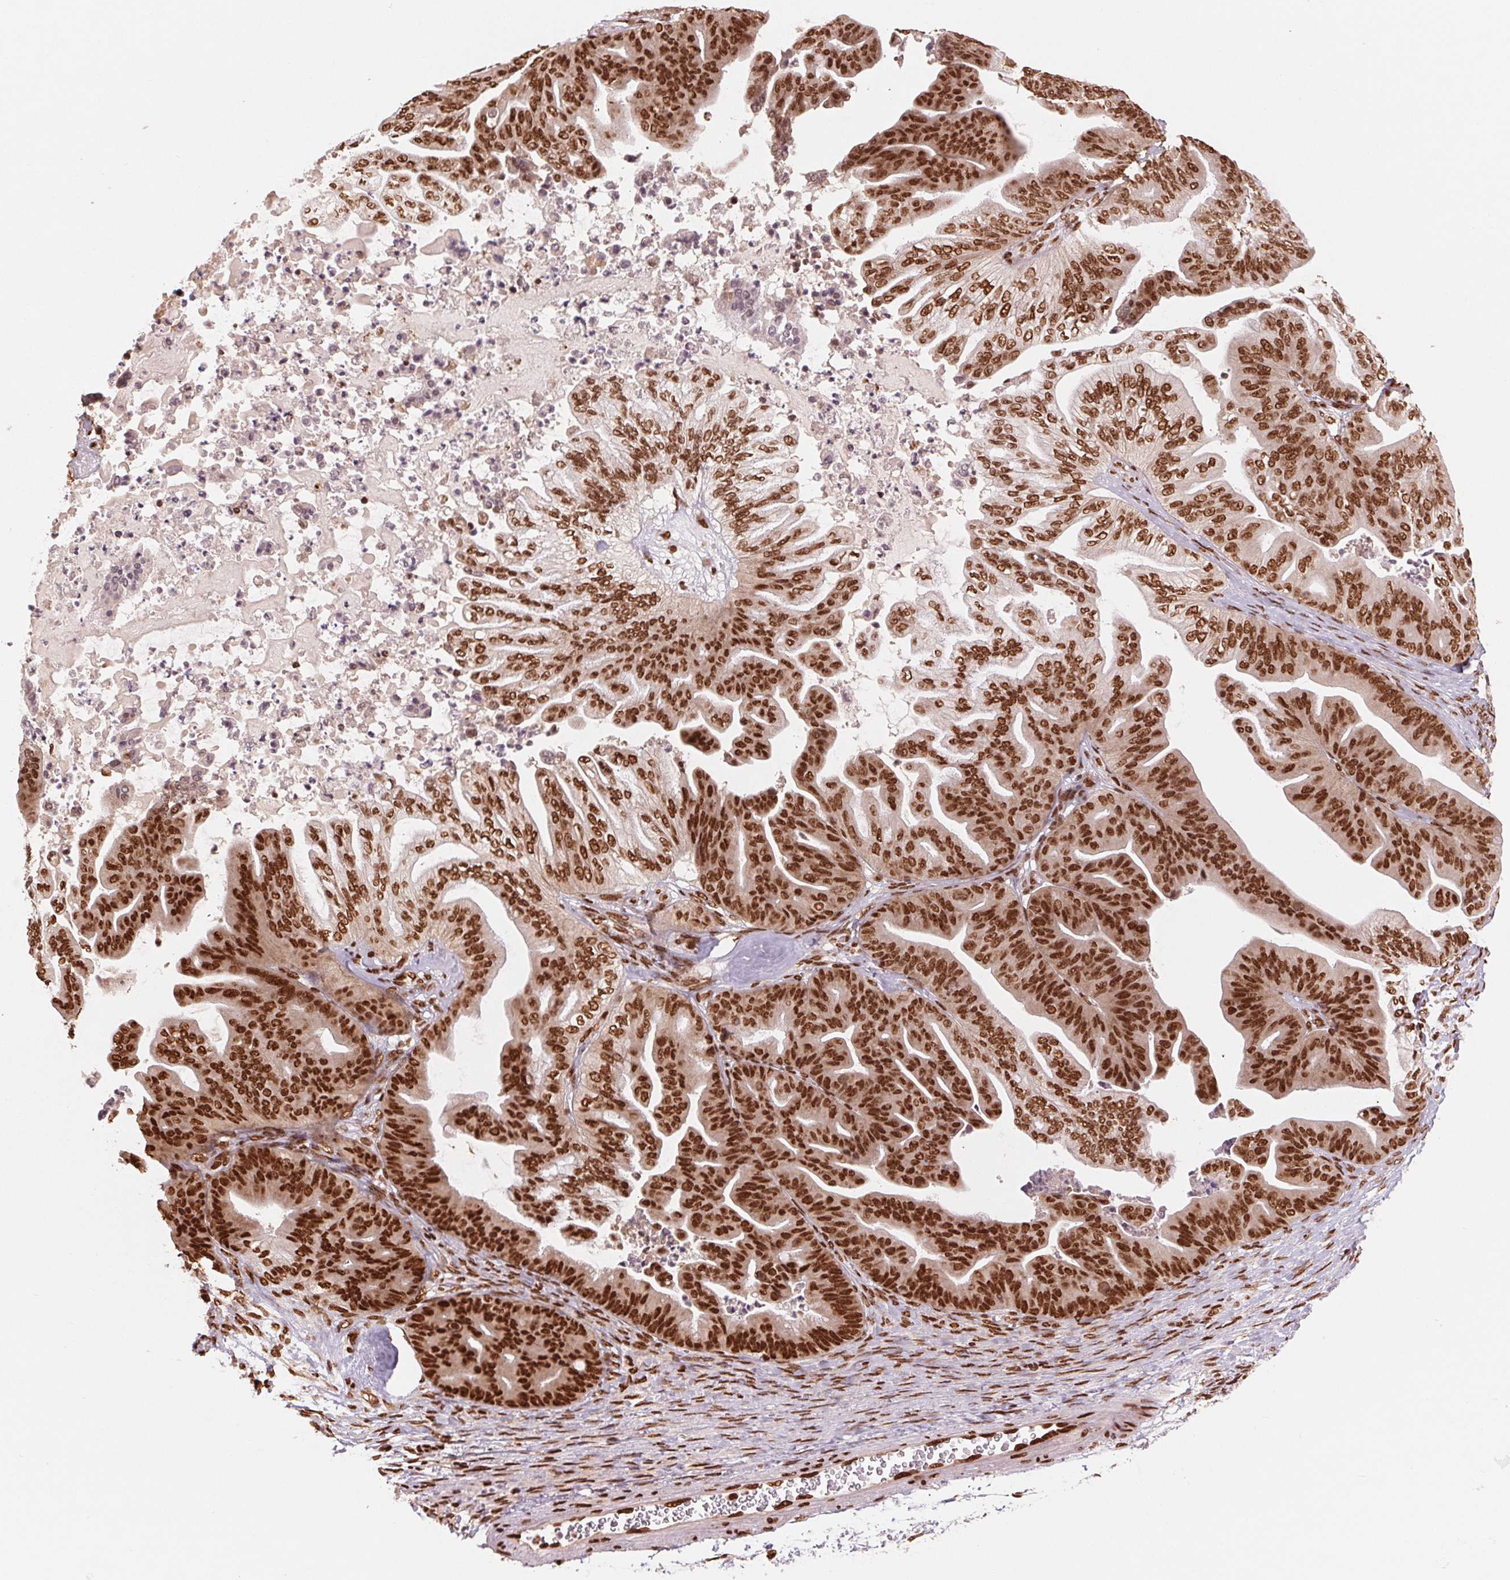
{"staining": {"intensity": "strong", "quantity": ">75%", "location": "nuclear"}, "tissue": "ovarian cancer", "cell_type": "Tumor cells", "image_type": "cancer", "snomed": [{"axis": "morphology", "description": "Cystadenocarcinoma, mucinous, NOS"}, {"axis": "topography", "description": "Ovary"}], "caption": "Brown immunohistochemical staining in human mucinous cystadenocarcinoma (ovarian) displays strong nuclear expression in approximately >75% of tumor cells.", "gene": "TTLL9", "patient": {"sex": "female", "age": 67}}